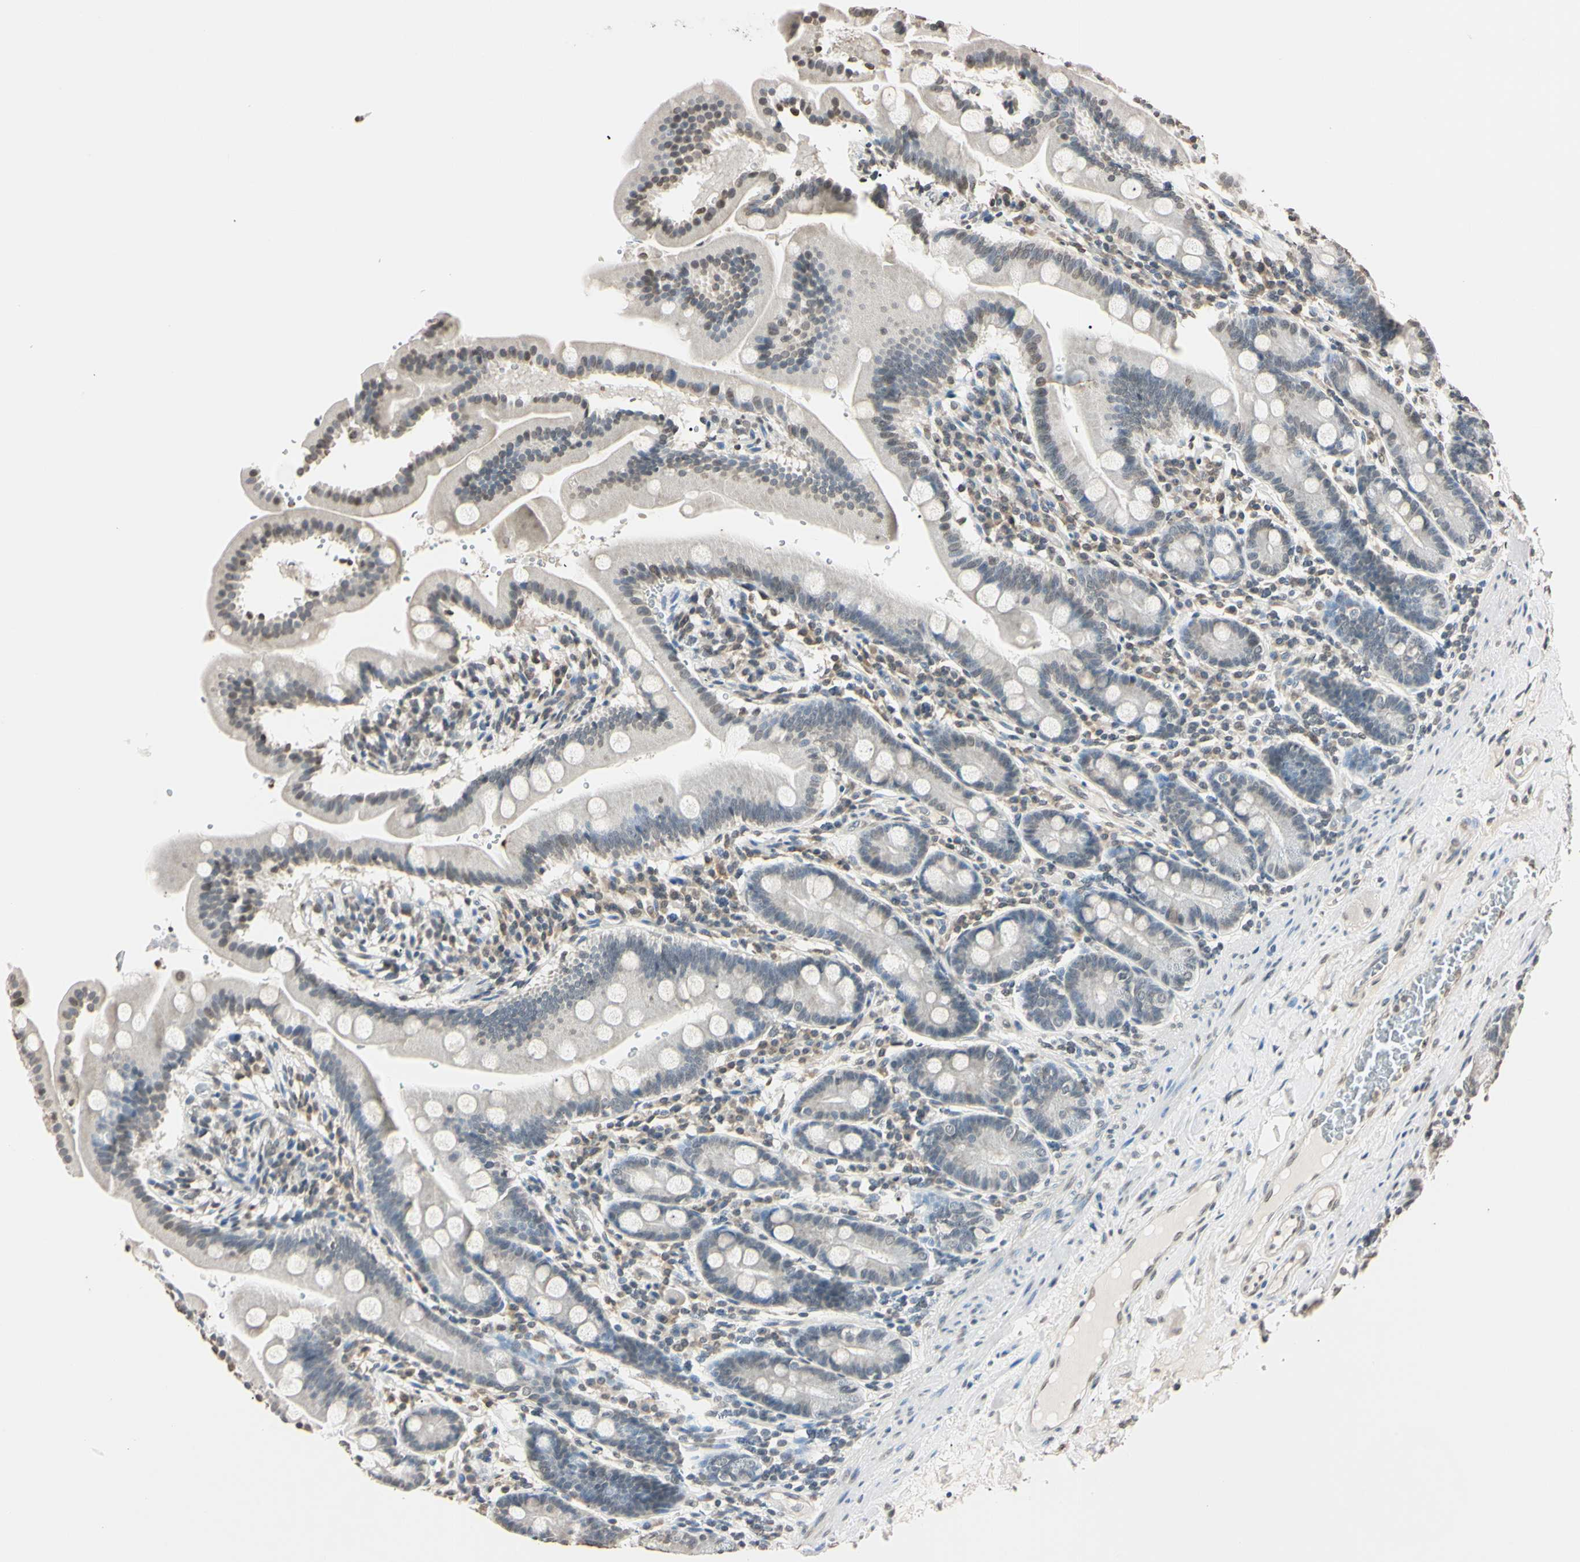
{"staining": {"intensity": "weak", "quantity": "<25%", "location": "nuclear"}, "tissue": "duodenum", "cell_type": "Glandular cells", "image_type": "normal", "snomed": [{"axis": "morphology", "description": "Normal tissue, NOS"}, {"axis": "topography", "description": "Duodenum"}], "caption": "Glandular cells show no significant protein expression in benign duodenum. (DAB (3,3'-diaminobenzidine) IHC visualized using brightfield microscopy, high magnification).", "gene": "CDC45", "patient": {"sex": "male", "age": 50}}